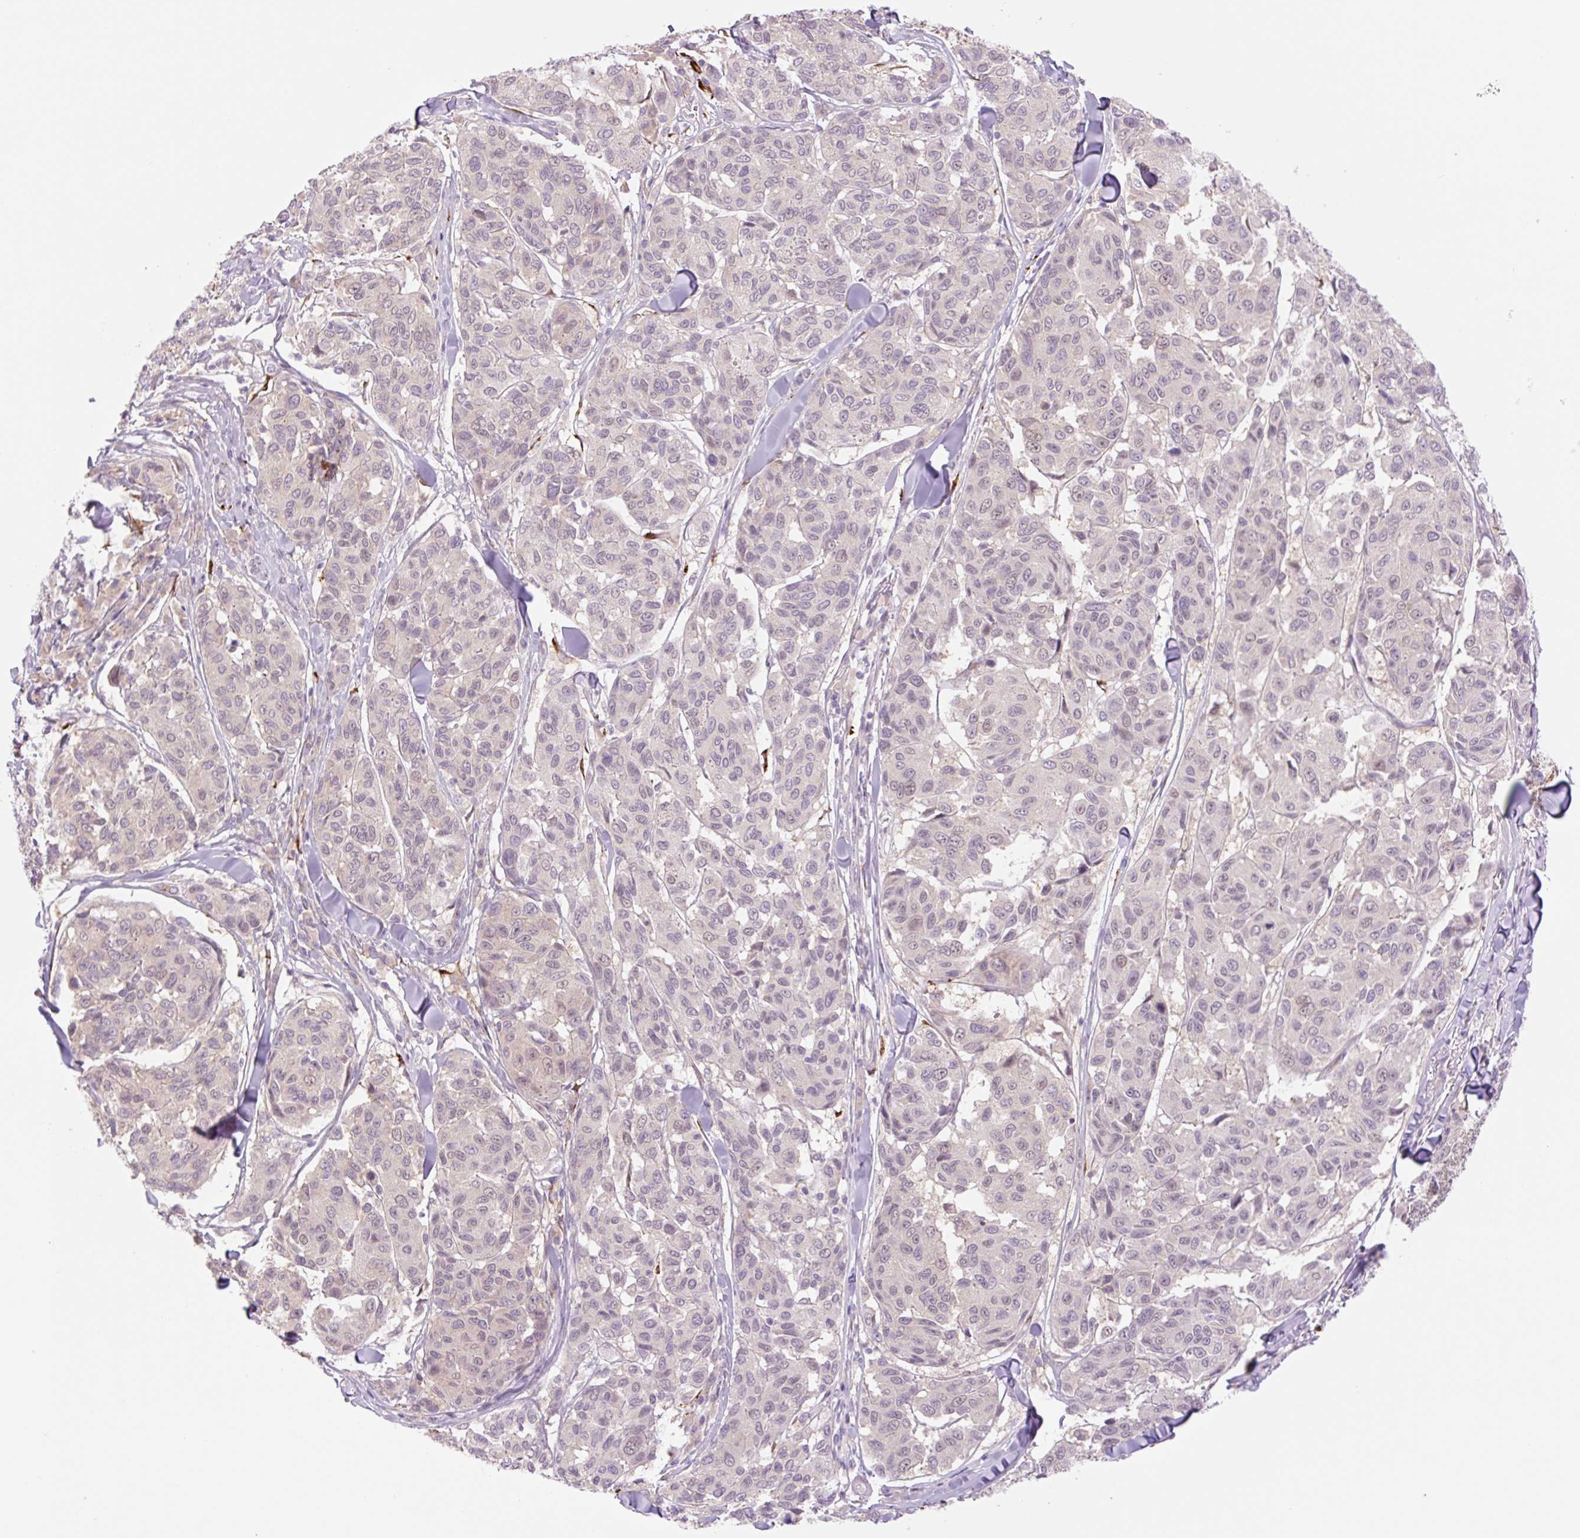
{"staining": {"intensity": "negative", "quantity": "none", "location": "none"}, "tissue": "melanoma", "cell_type": "Tumor cells", "image_type": "cancer", "snomed": [{"axis": "morphology", "description": "Malignant melanoma, NOS"}, {"axis": "topography", "description": "Skin"}], "caption": "The immunohistochemistry histopathology image has no significant positivity in tumor cells of malignant melanoma tissue.", "gene": "COL5A1", "patient": {"sex": "female", "age": 66}}